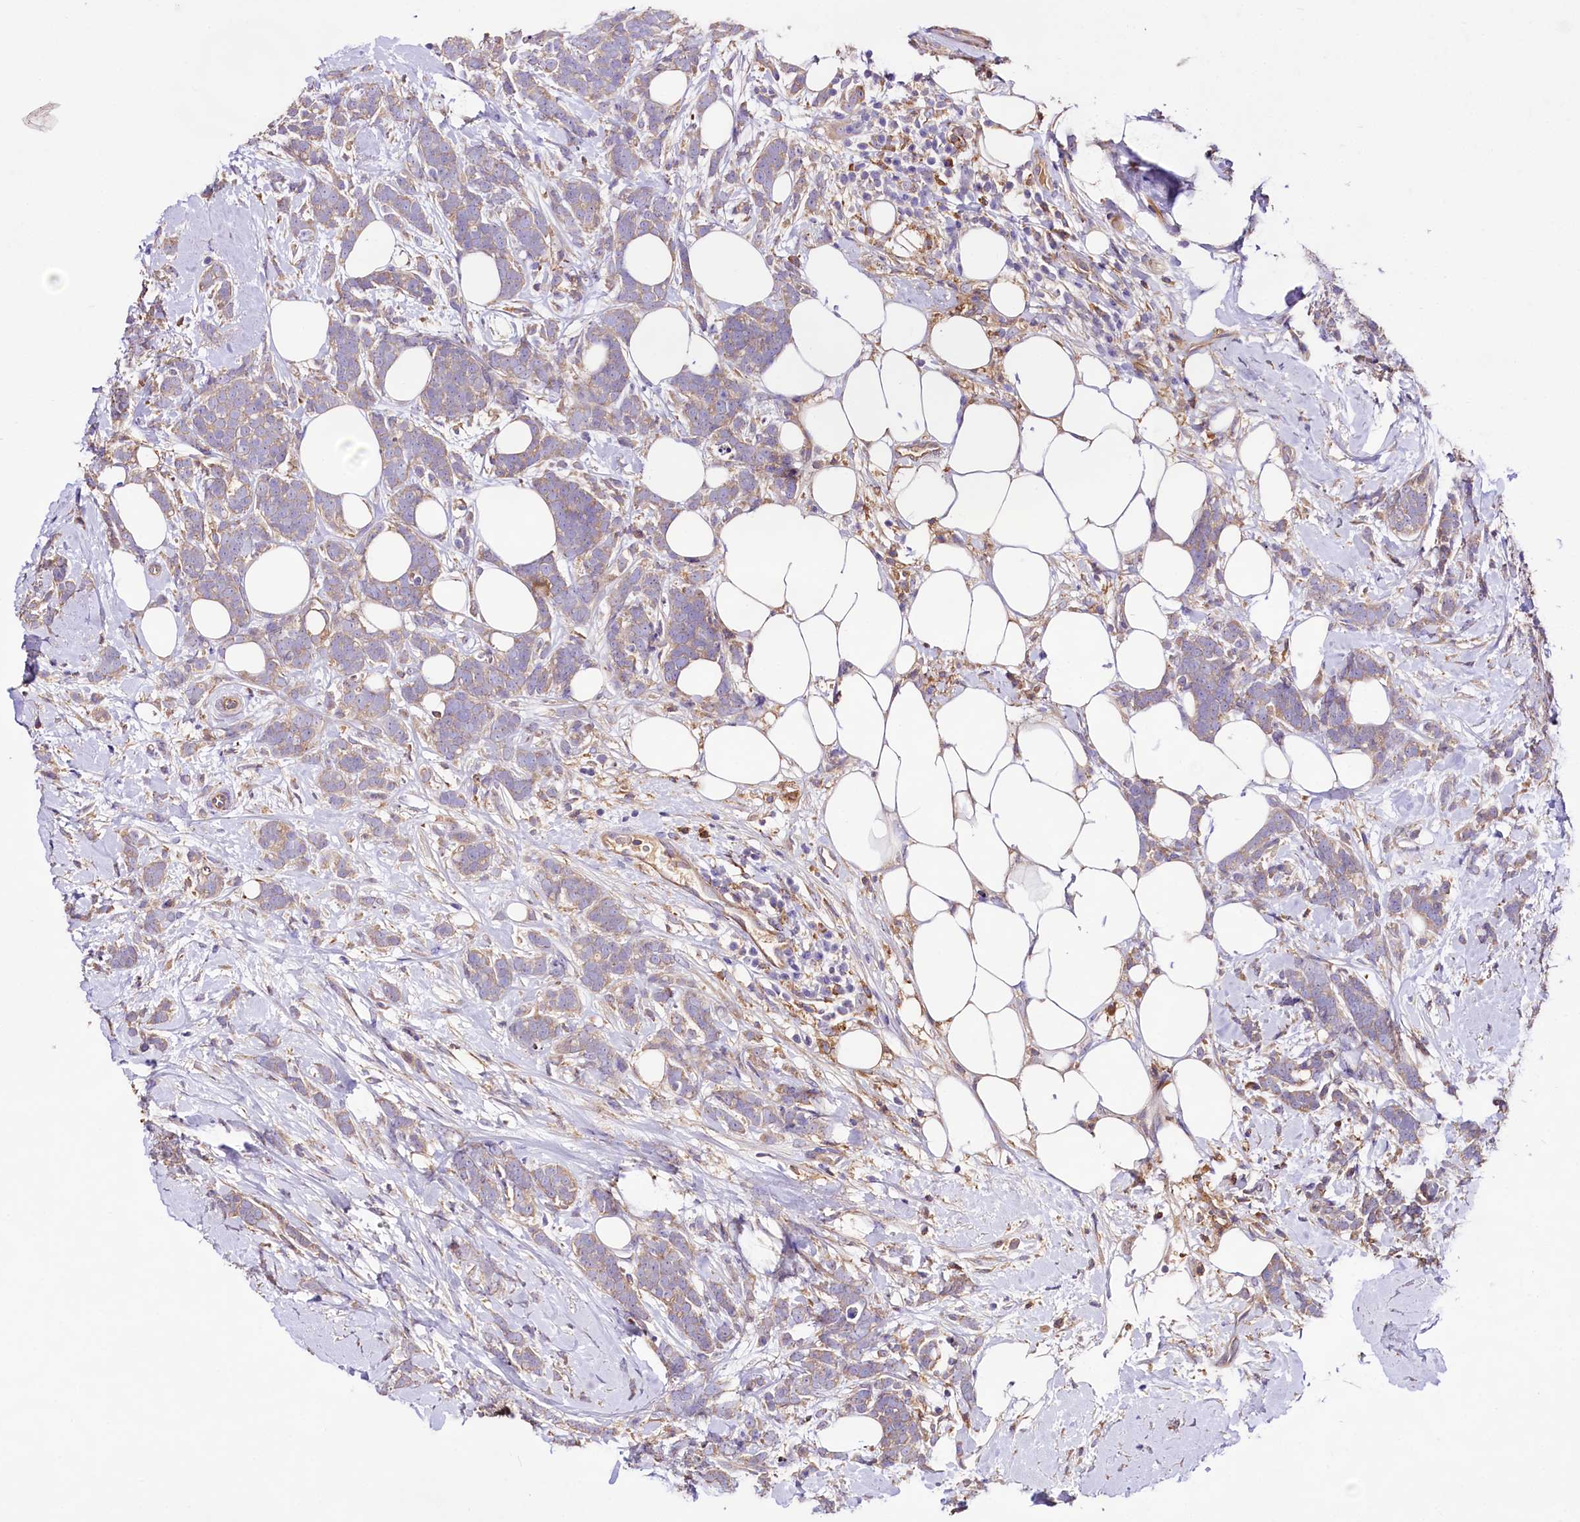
{"staining": {"intensity": "weak", "quantity": "<25%", "location": "cytoplasmic/membranous"}, "tissue": "breast cancer", "cell_type": "Tumor cells", "image_type": "cancer", "snomed": [{"axis": "morphology", "description": "Lobular carcinoma"}, {"axis": "topography", "description": "Breast"}], "caption": "High magnification brightfield microscopy of breast cancer stained with DAB (3,3'-diaminobenzidine) (brown) and counterstained with hematoxylin (blue): tumor cells show no significant expression.", "gene": "DMXL2", "patient": {"sex": "female", "age": 58}}